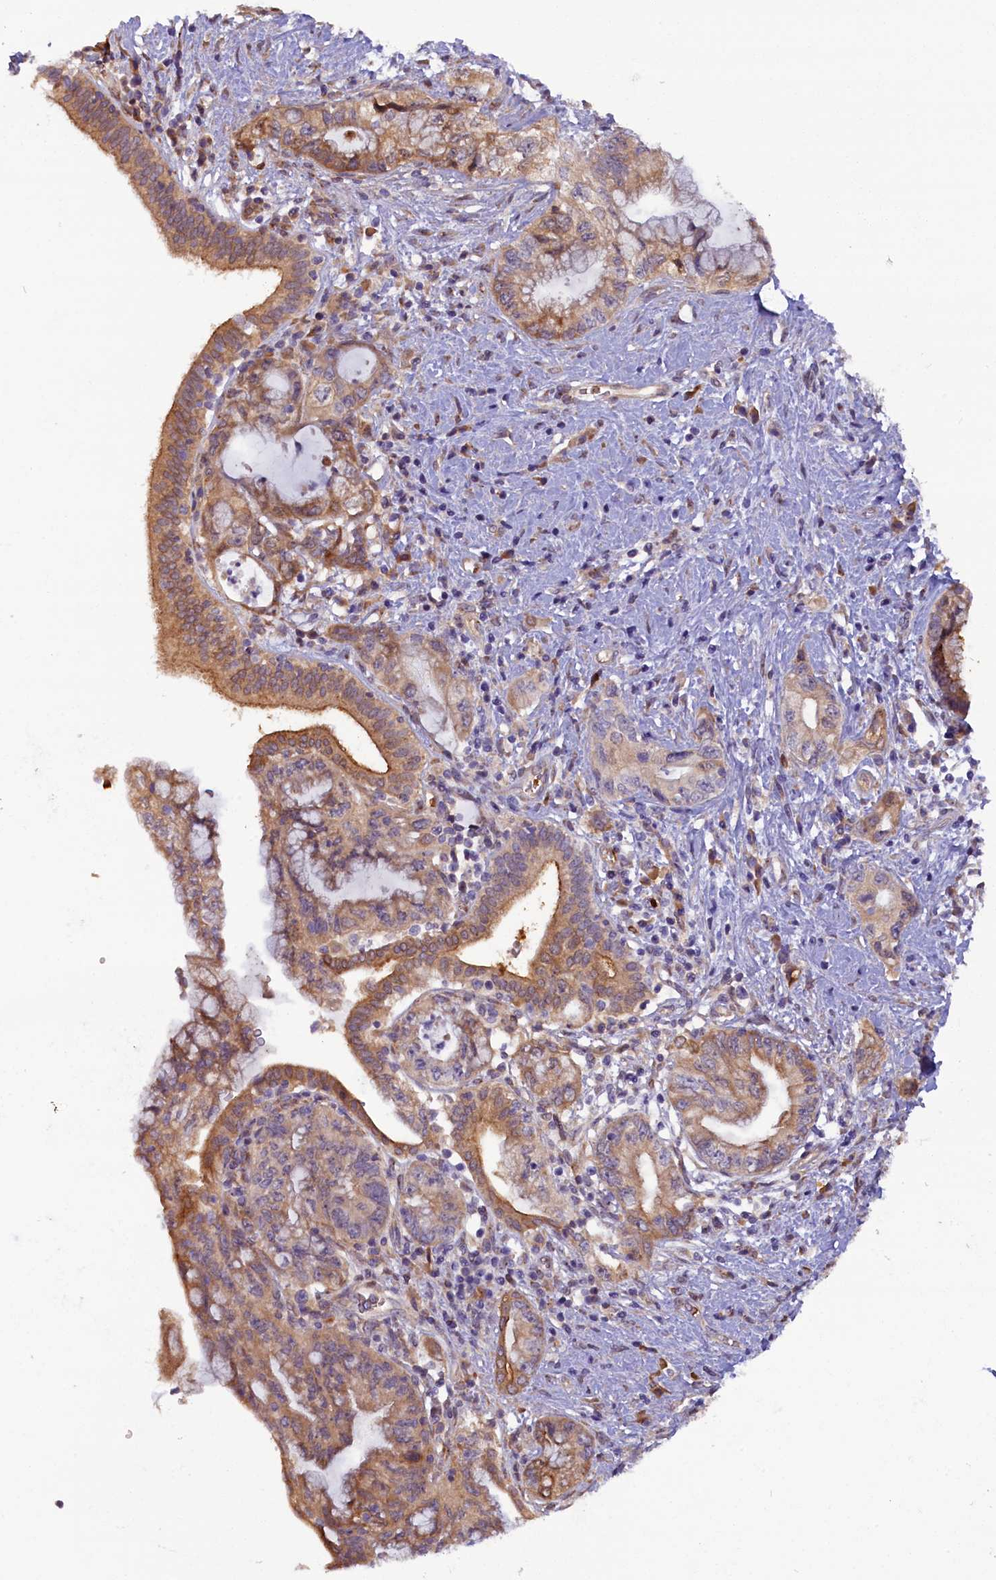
{"staining": {"intensity": "moderate", "quantity": ">75%", "location": "cytoplasmic/membranous"}, "tissue": "pancreatic cancer", "cell_type": "Tumor cells", "image_type": "cancer", "snomed": [{"axis": "morphology", "description": "Adenocarcinoma, NOS"}, {"axis": "topography", "description": "Pancreas"}], "caption": "The image reveals immunohistochemical staining of pancreatic cancer (adenocarcinoma). There is moderate cytoplasmic/membranous staining is appreciated in about >75% of tumor cells. (Brightfield microscopy of DAB IHC at high magnification).", "gene": "CCDC9B", "patient": {"sex": "female", "age": 73}}